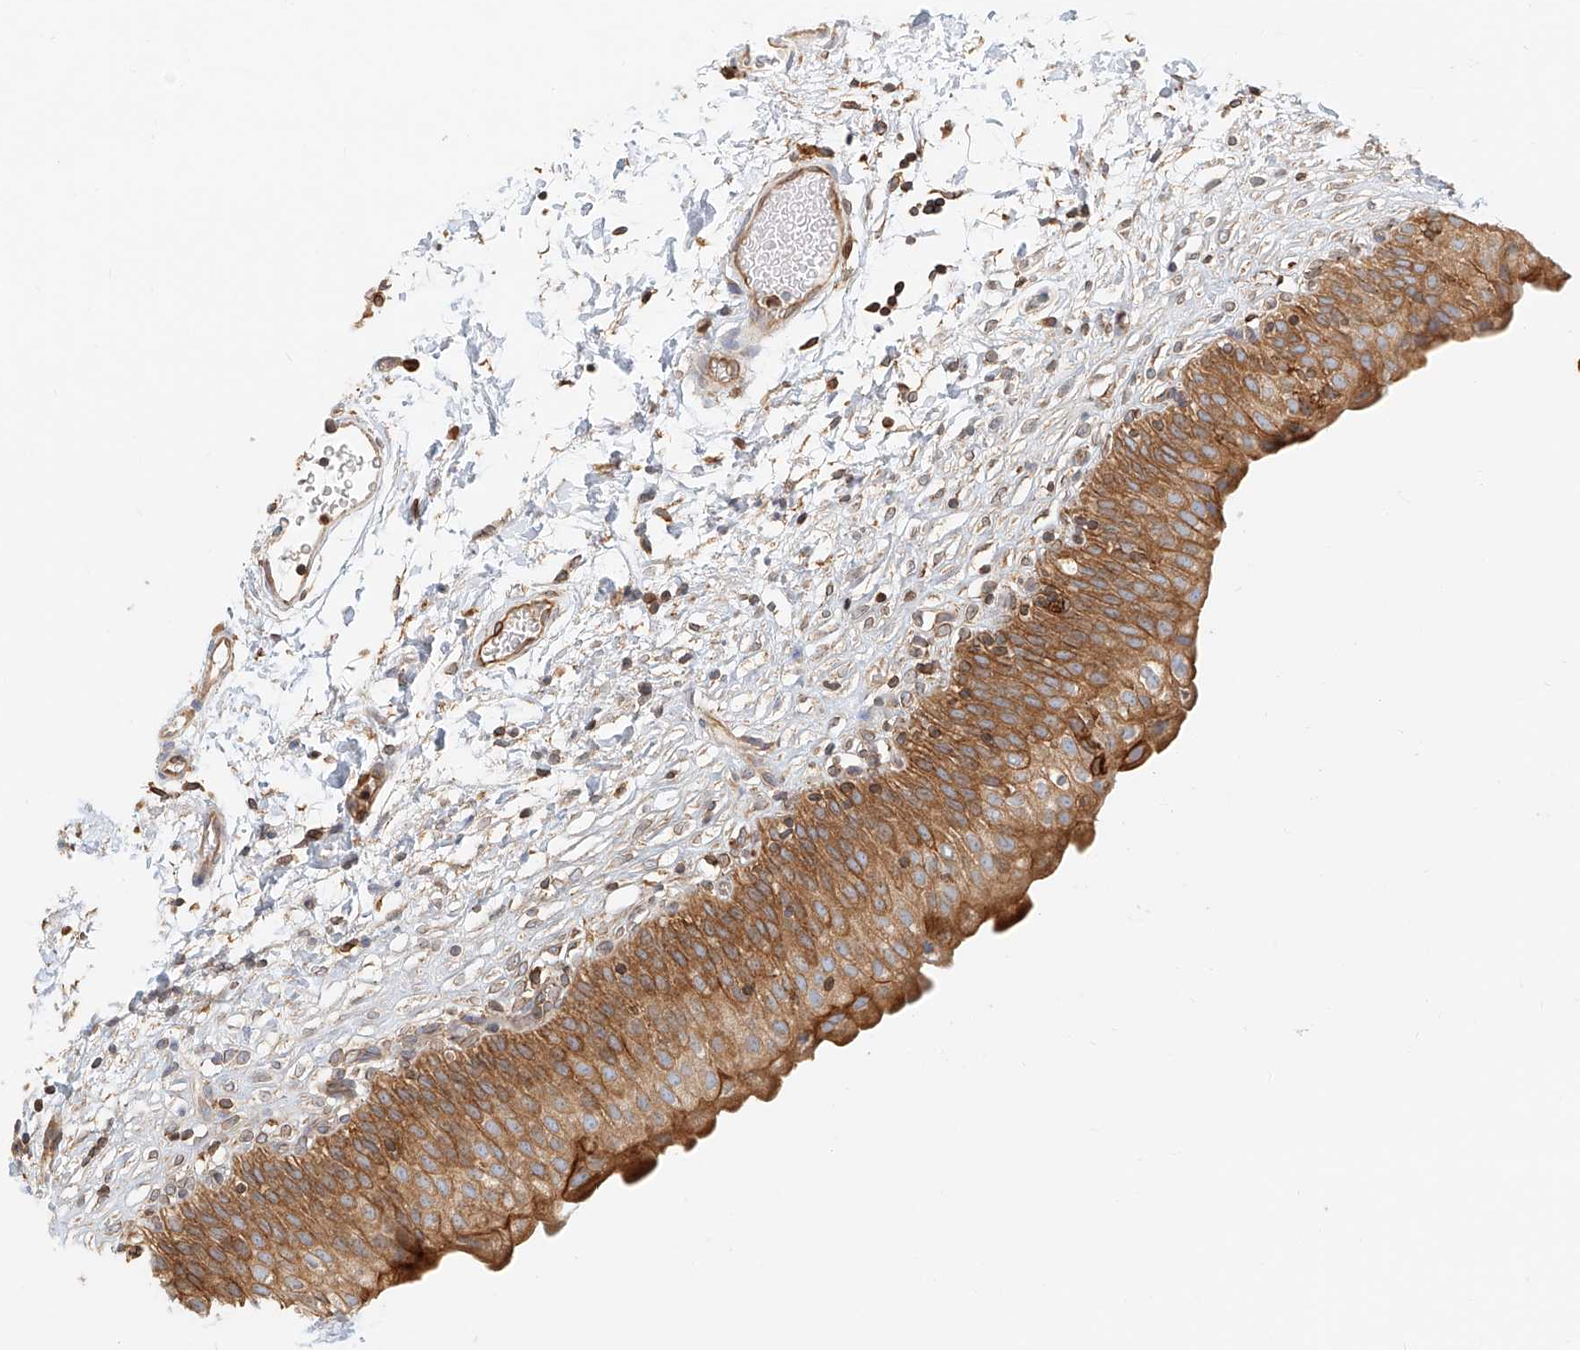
{"staining": {"intensity": "moderate", "quantity": ">75%", "location": "cytoplasmic/membranous"}, "tissue": "urinary bladder", "cell_type": "Urothelial cells", "image_type": "normal", "snomed": [{"axis": "morphology", "description": "Normal tissue, NOS"}, {"axis": "topography", "description": "Urinary bladder"}], "caption": "Immunohistochemical staining of normal human urinary bladder exhibits >75% levels of moderate cytoplasmic/membranous protein expression in about >75% of urothelial cells. The staining was performed using DAB (3,3'-diaminobenzidine) to visualize the protein expression in brown, while the nuclei were stained in blue with hematoxylin (Magnification: 20x).", "gene": "DHRS7", "patient": {"sex": "male", "age": 55}}